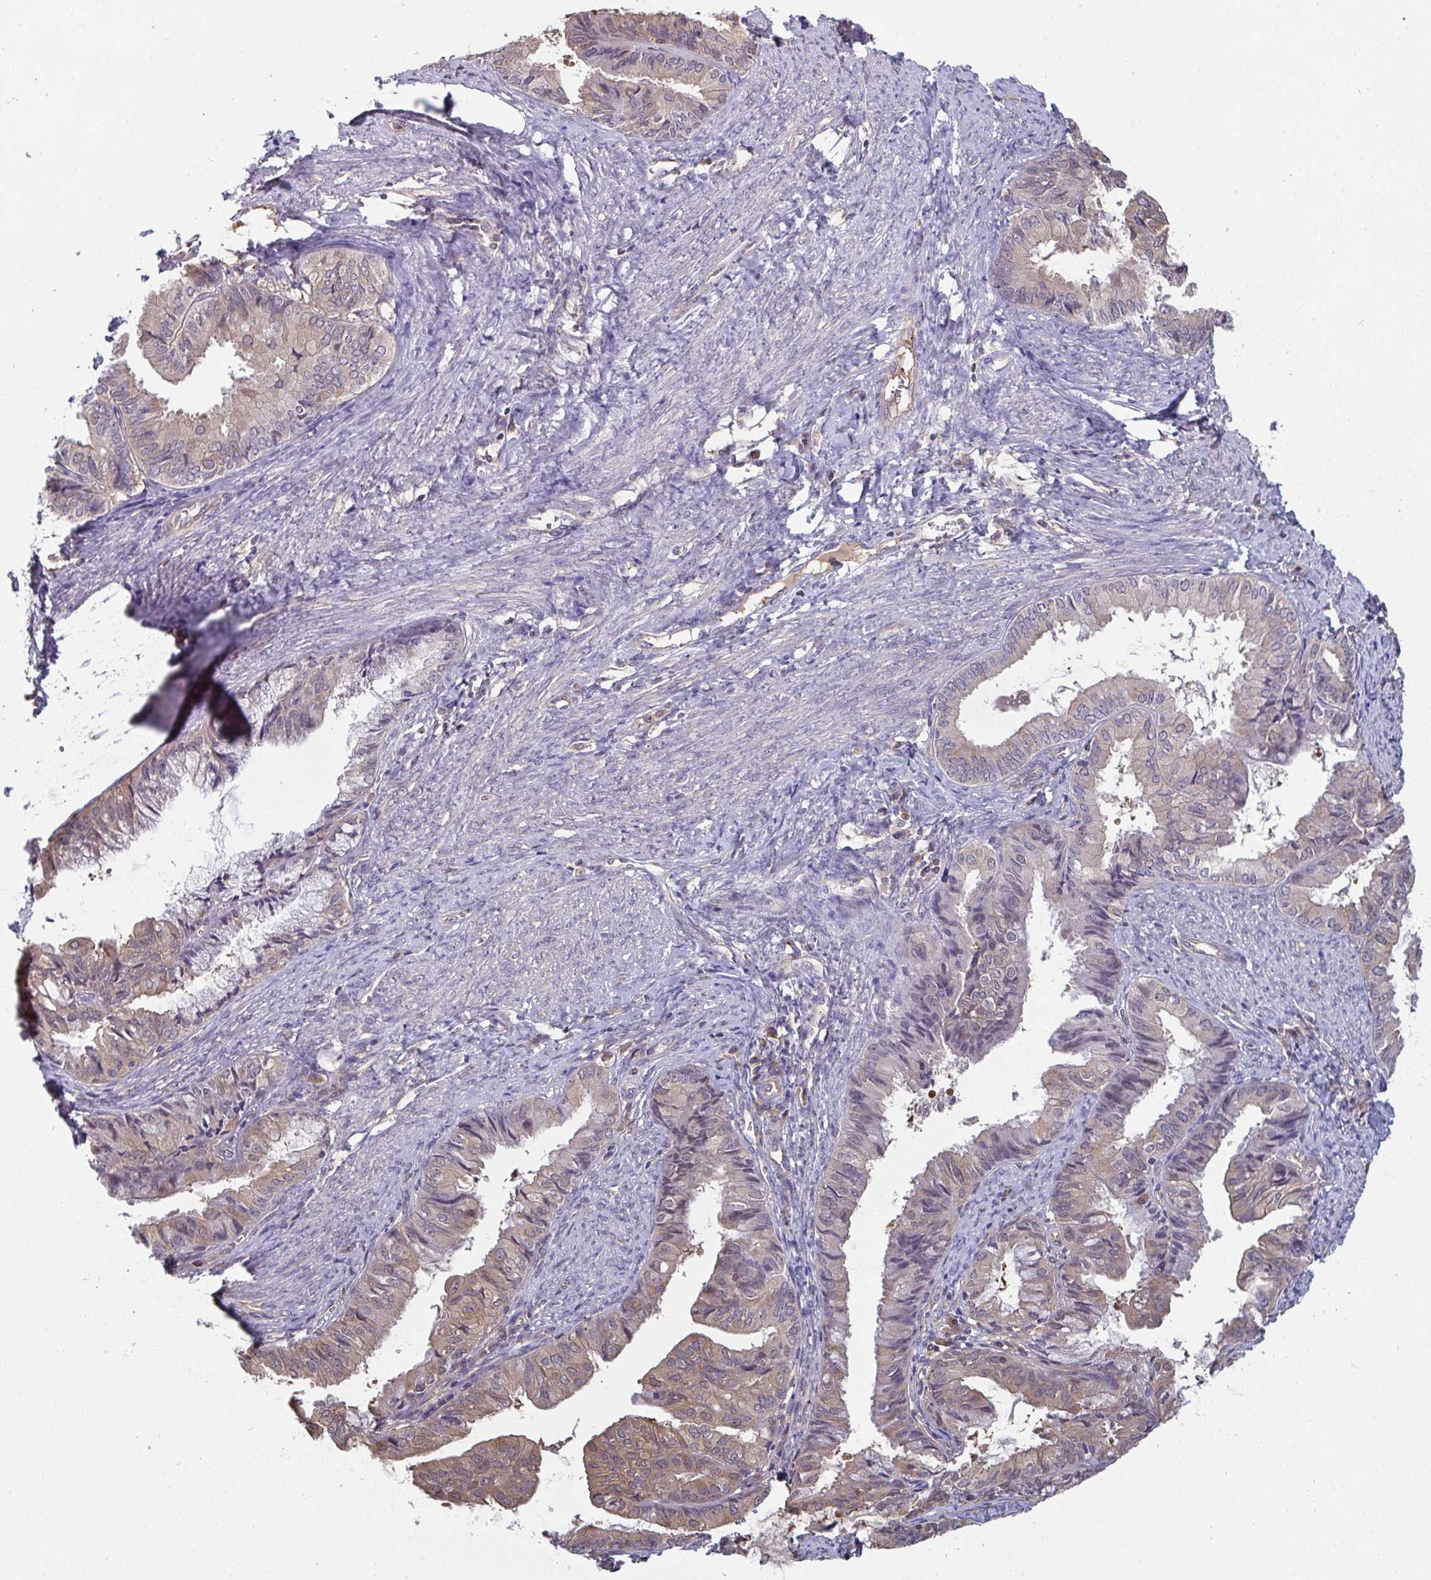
{"staining": {"intensity": "weak", "quantity": "25%-75%", "location": "cytoplasmic/membranous,nuclear"}, "tissue": "endometrial cancer", "cell_type": "Tumor cells", "image_type": "cancer", "snomed": [{"axis": "morphology", "description": "Adenocarcinoma, NOS"}, {"axis": "topography", "description": "Endometrium"}], "caption": "Tumor cells display low levels of weak cytoplasmic/membranous and nuclear staining in approximately 25%-75% of cells in human adenocarcinoma (endometrial).", "gene": "TTC9C", "patient": {"sex": "female", "age": 86}}